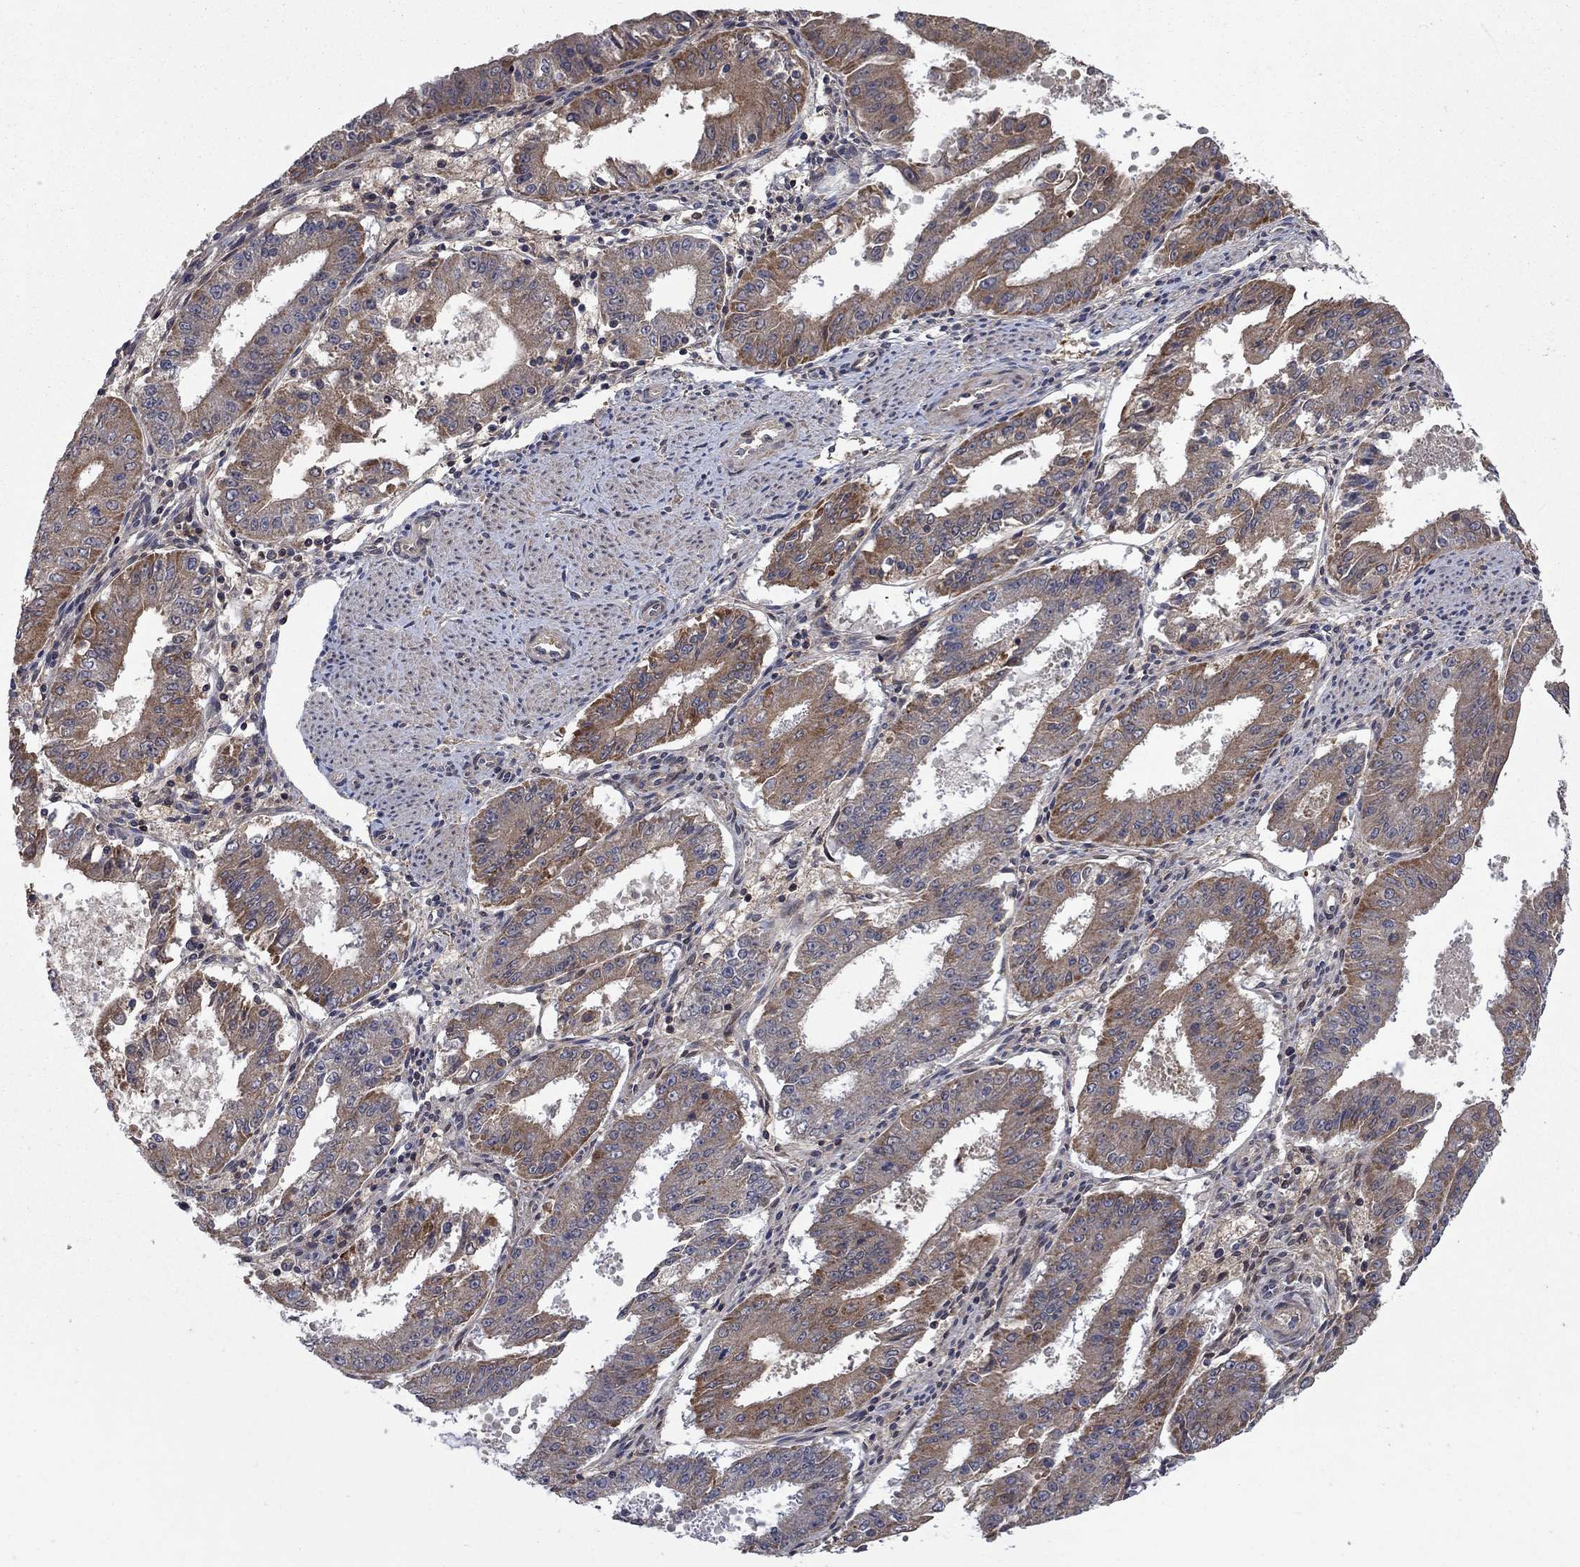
{"staining": {"intensity": "moderate", "quantity": "25%-75%", "location": "cytoplasmic/membranous"}, "tissue": "ovarian cancer", "cell_type": "Tumor cells", "image_type": "cancer", "snomed": [{"axis": "morphology", "description": "Carcinoma, endometroid"}, {"axis": "topography", "description": "Ovary"}], "caption": "Human ovarian endometroid carcinoma stained for a protein (brown) reveals moderate cytoplasmic/membranous positive expression in approximately 25%-75% of tumor cells.", "gene": "IAH1", "patient": {"sex": "female", "age": 42}}